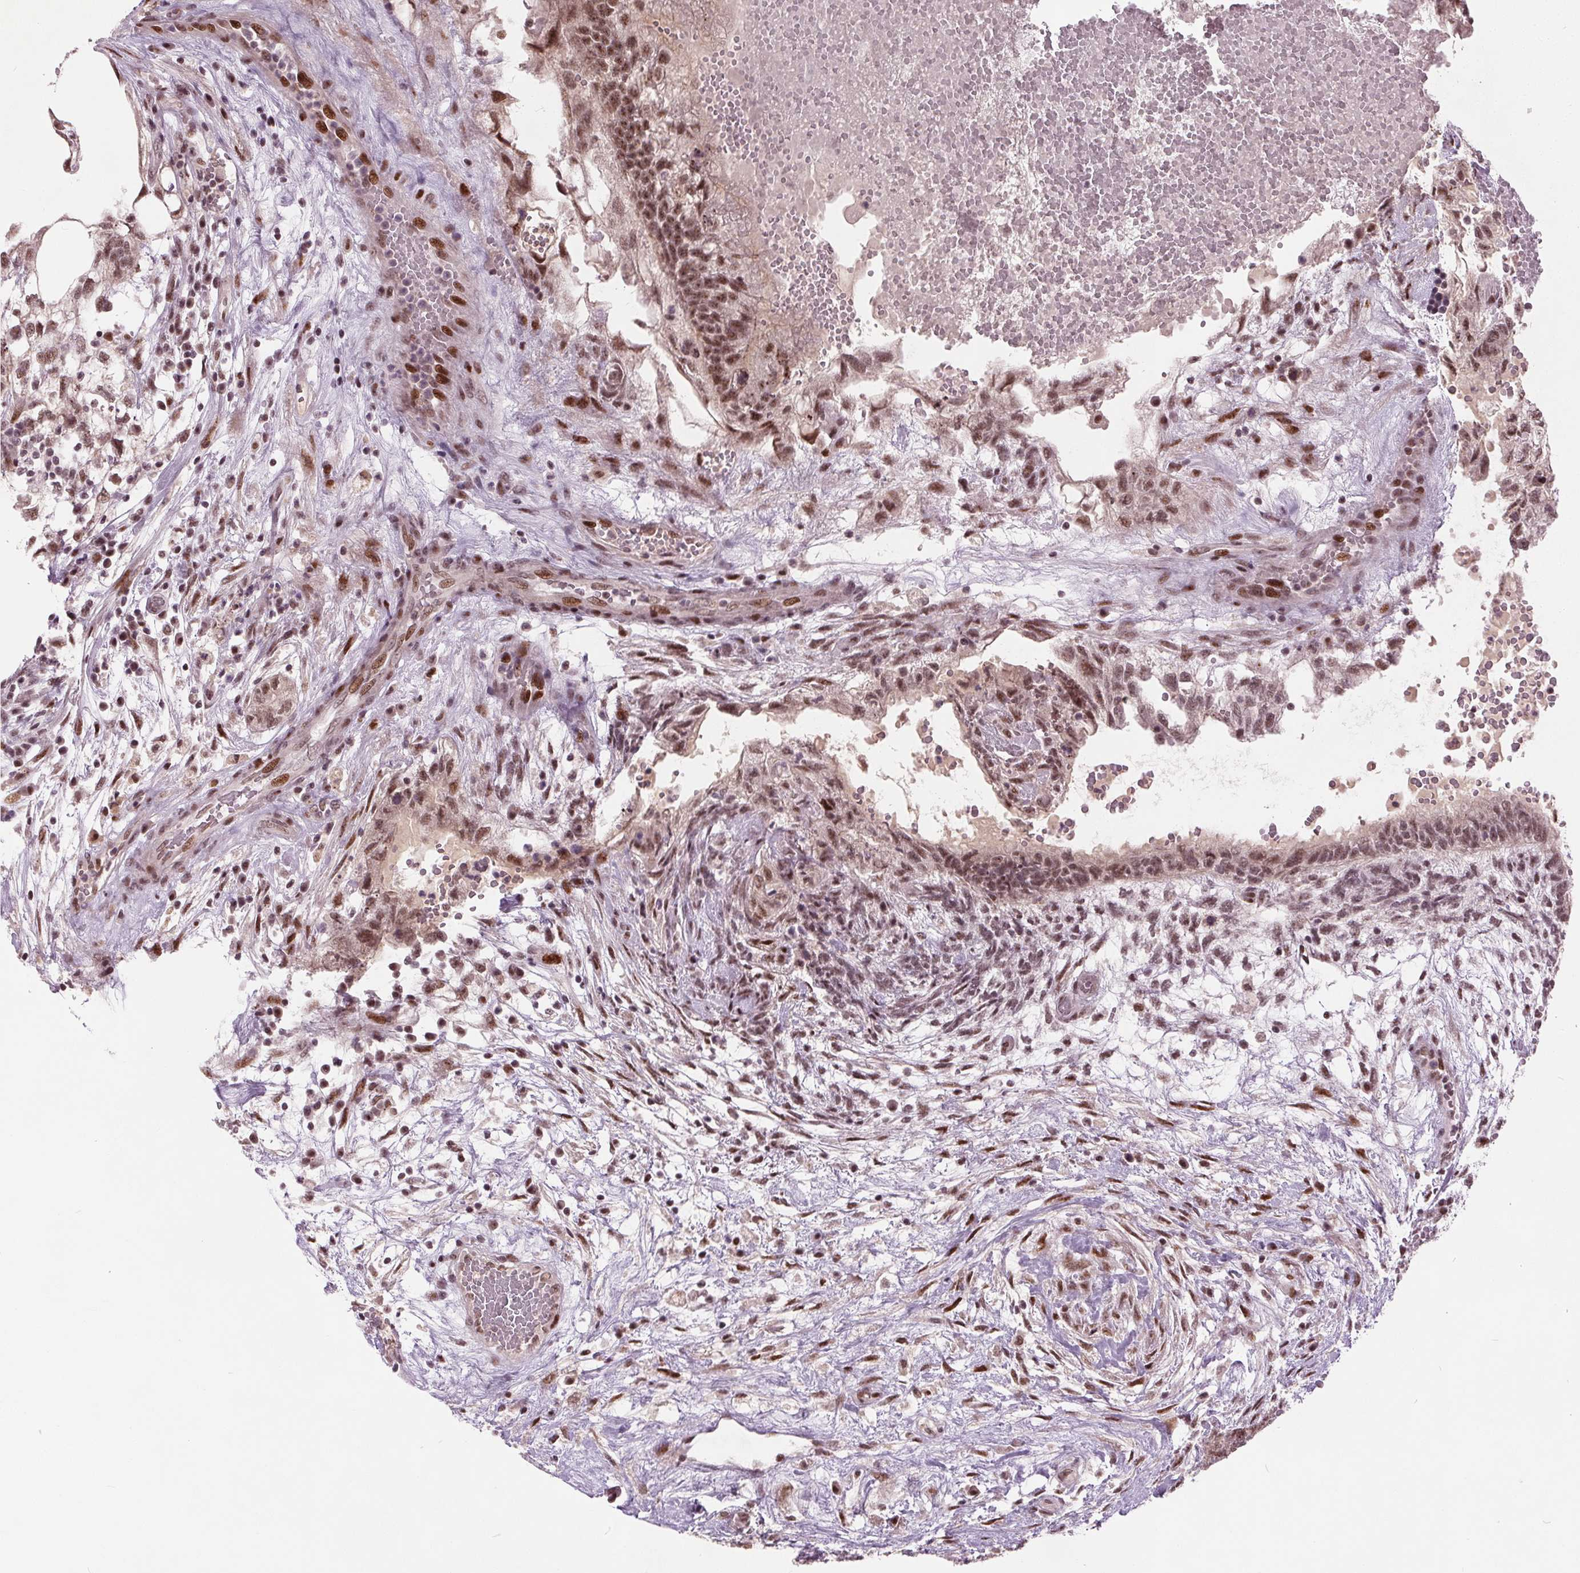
{"staining": {"intensity": "moderate", "quantity": ">75%", "location": "nuclear"}, "tissue": "testis cancer", "cell_type": "Tumor cells", "image_type": "cancer", "snomed": [{"axis": "morphology", "description": "Normal tissue, NOS"}, {"axis": "morphology", "description": "Carcinoma, Embryonal, NOS"}, {"axis": "topography", "description": "Testis"}], "caption": "The immunohistochemical stain labels moderate nuclear positivity in tumor cells of testis cancer tissue.", "gene": "TTC34", "patient": {"sex": "male", "age": 32}}